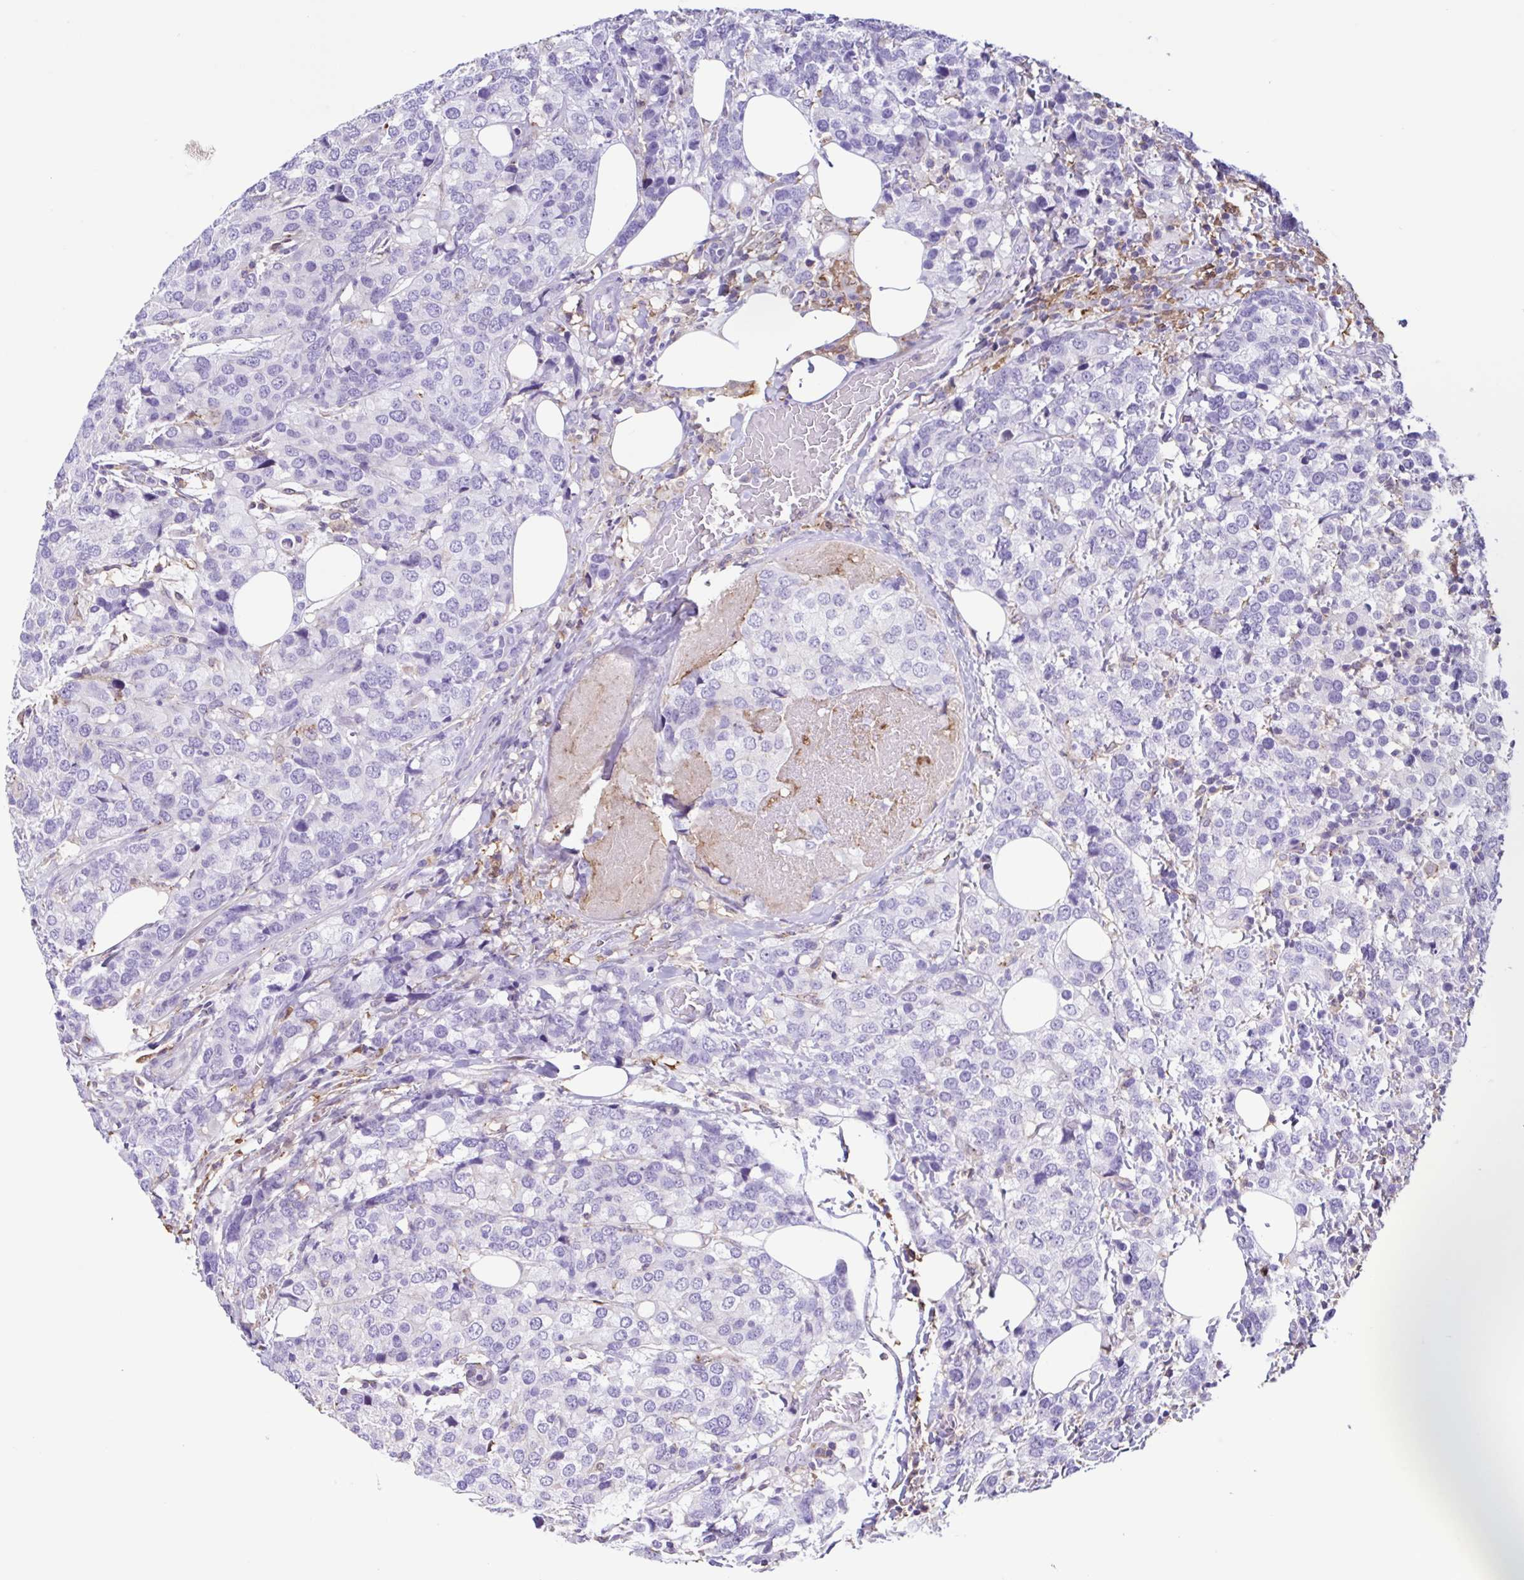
{"staining": {"intensity": "negative", "quantity": "none", "location": "none"}, "tissue": "breast cancer", "cell_type": "Tumor cells", "image_type": "cancer", "snomed": [{"axis": "morphology", "description": "Lobular carcinoma"}, {"axis": "topography", "description": "Breast"}], "caption": "Immunohistochemistry (IHC) of breast cancer reveals no expression in tumor cells.", "gene": "ANXA10", "patient": {"sex": "female", "age": 59}}